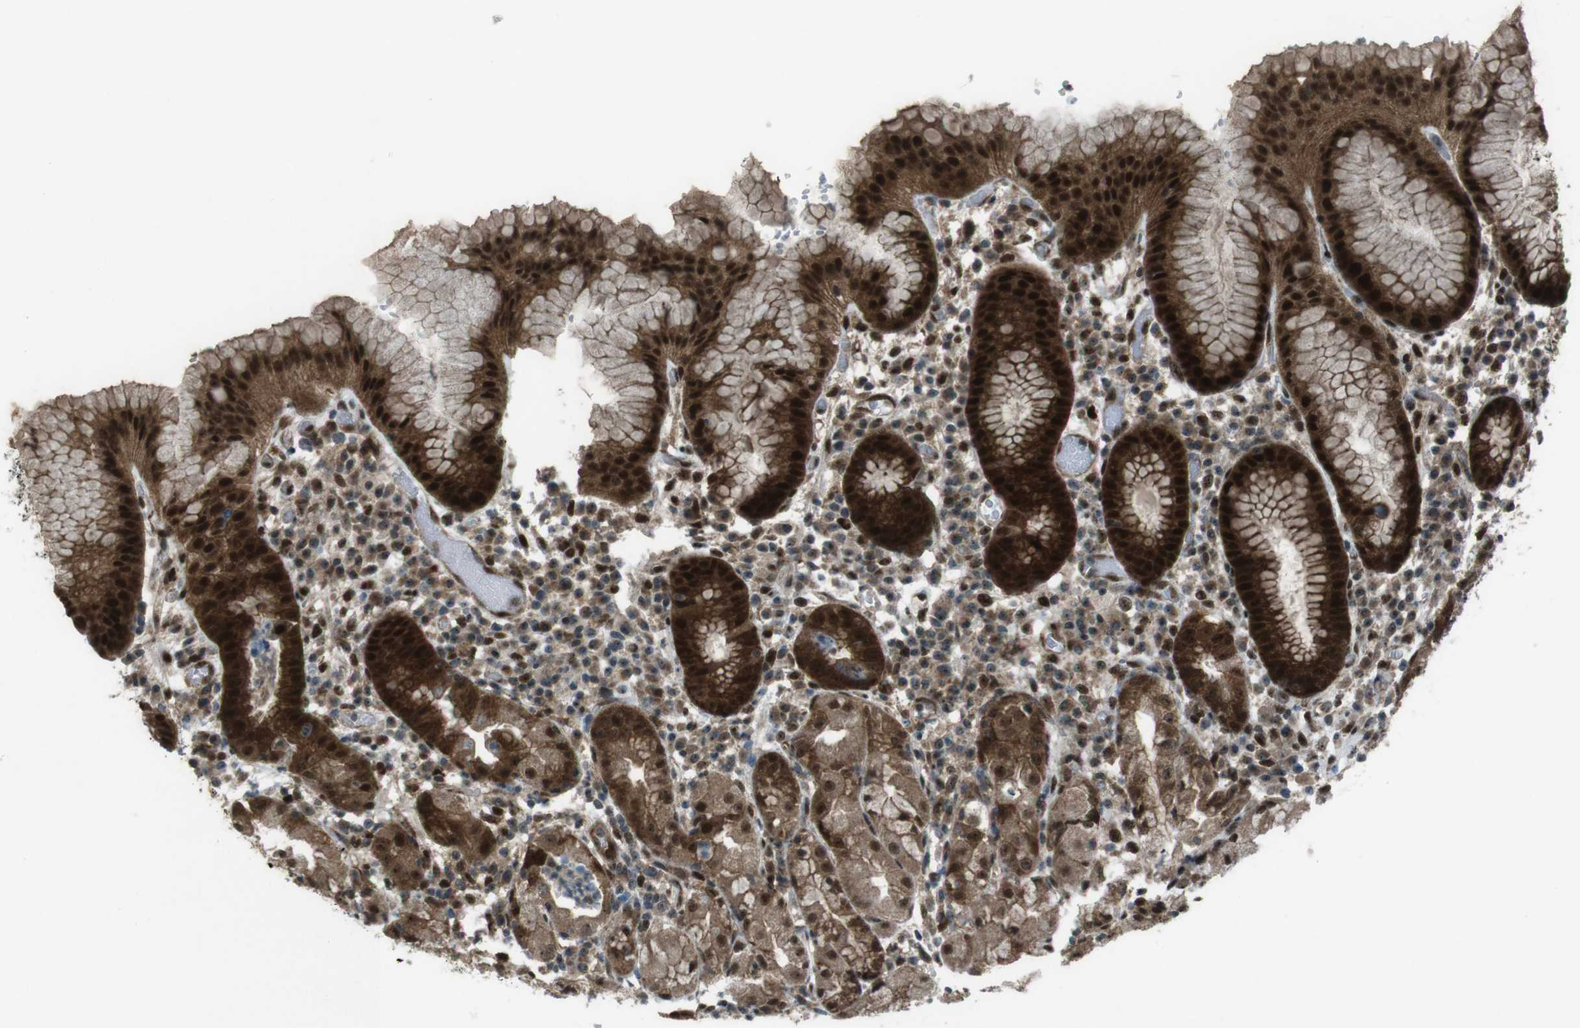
{"staining": {"intensity": "strong", "quantity": ">75%", "location": "cytoplasmic/membranous,nuclear"}, "tissue": "stomach", "cell_type": "Glandular cells", "image_type": "normal", "snomed": [{"axis": "morphology", "description": "Normal tissue, NOS"}, {"axis": "topography", "description": "Stomach"}, {"axis": "topography", "description": "Stomach, lower"}], "caption": "An image of stomach stained for a protein shows strong cytoplasmic/membranous,nuclear brown staining in glandular cells.", "gene": "CSNK1D", "patient": {"sex": "female", "age": 75}}